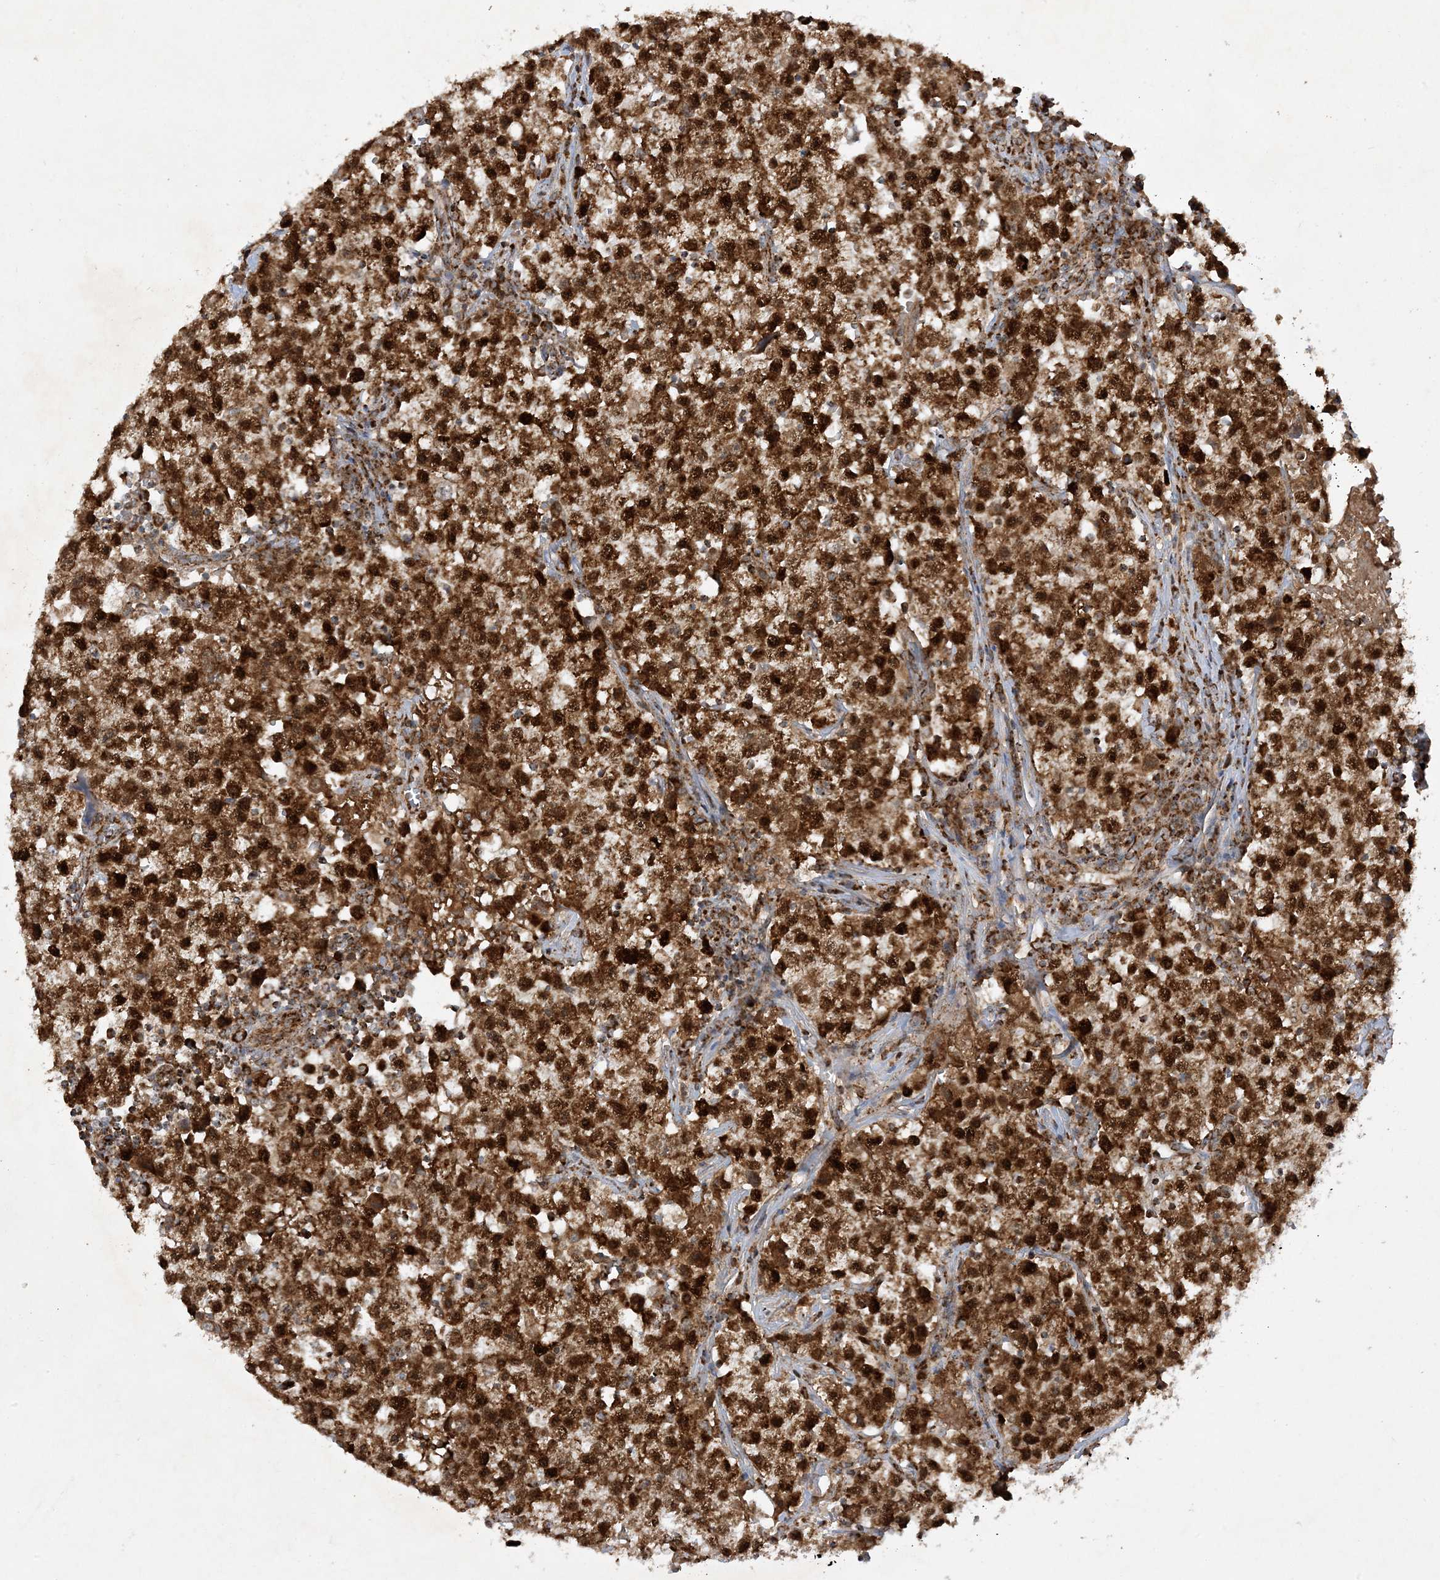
{"staining": {"intensity": "strong", "quantity": ">75%", "location": "cytoplasmic/membranous,nuclear"}, "tissue": "testis cancer", "cell_type": "Tumor cells", "image_type": "cancer", "snomed": [{"axis": "morphology", "description": "Seminoma, NOS"}, {"axis": "topography", "description": "Testis"}], "caption": "Immunohistochemistry of human testis cancer (seminoma) reveals high levels of strong cytoplasmic/membranous and nuclear staining in about >75% of tumor cells.", "gene": "NDUFAF3", "patient": {"sex": "male", "age": 22}}